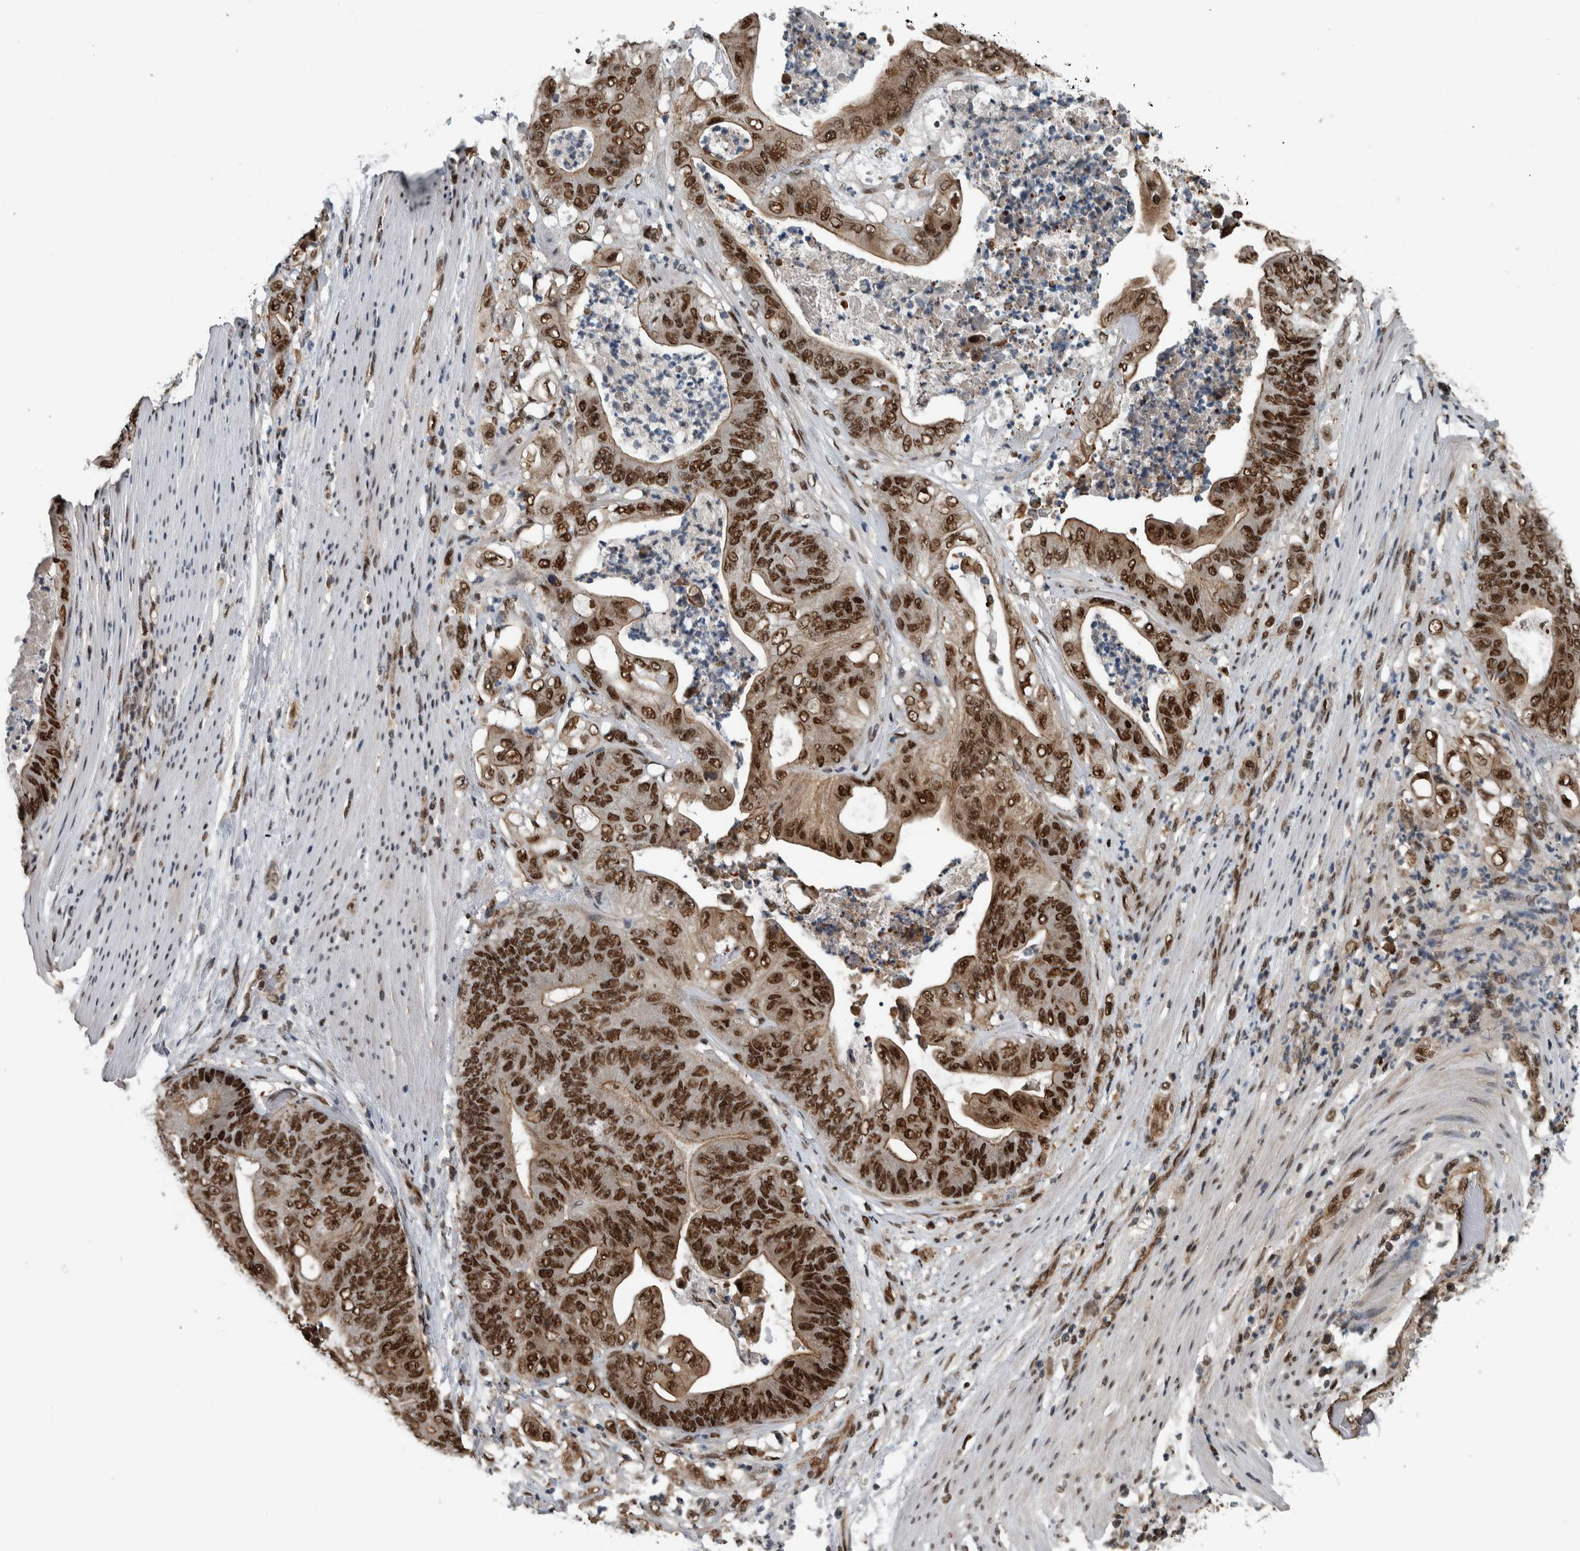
{"staining": {"intensity": "strong", "quantity": ">75%", "location": "nuclear"}, "tissue": "stomach cancer", "cell_type": "Tumor cells", "image_type": "cancer", "snomed": [{"axis": "morphology", "description": "Adenocarcinoma, NOS"}, {"axis": "topography", "description": "Stomach"}], "caption": "Strong nuclear expression for a protein is appreciated in approximately >75% of tumor cells of stomach cancer using IHC.", "gene": "FAM135B", "patient": {"sex": "female", "age": 73}}